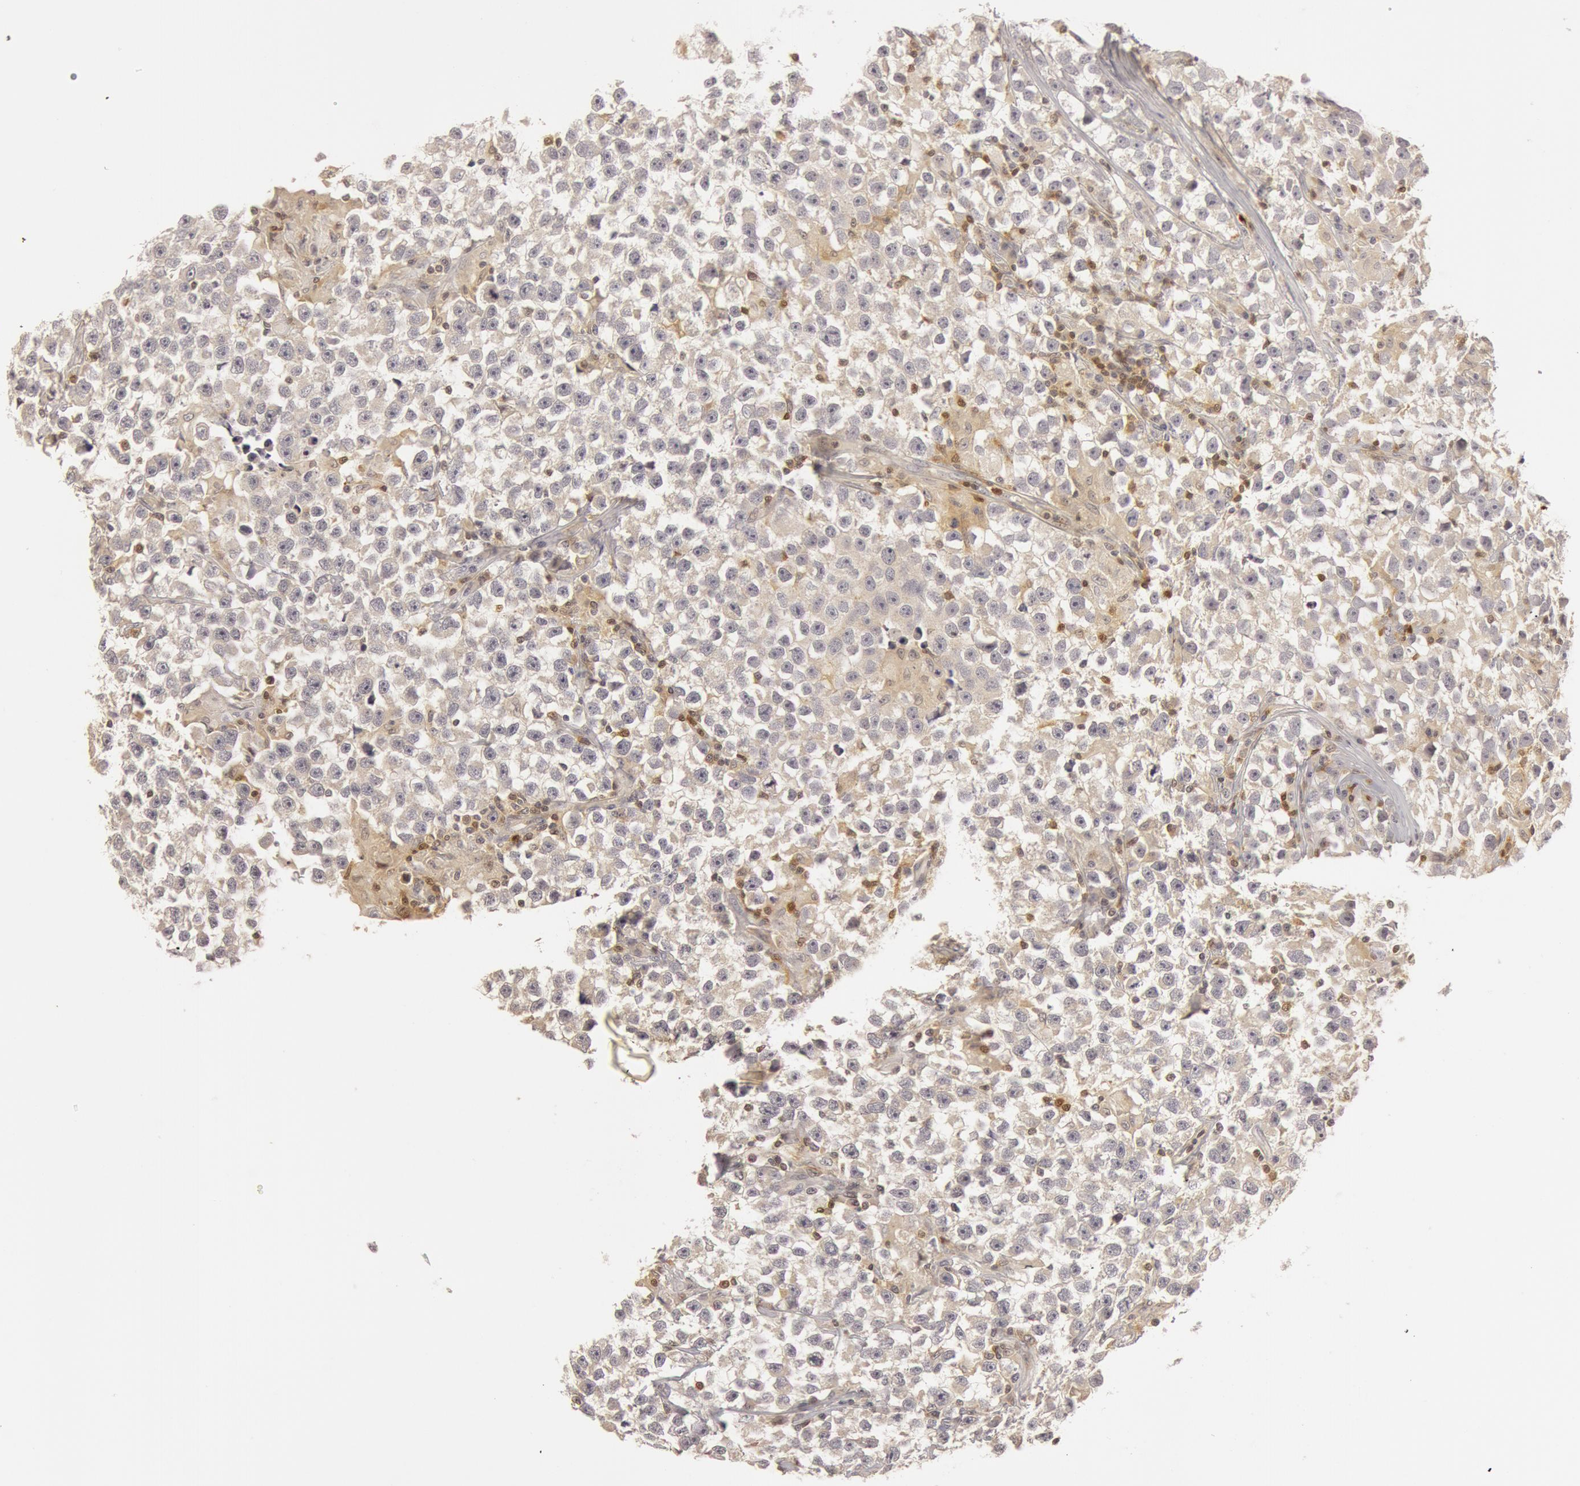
{"staining": {"intensity": "negative", "quantity": "none", "location": "none"}, "tissue": "testis cancer", "cell_type": "Tumor cells", "image_type": "cancer", "snomed": [{"axis": "morphology", "description": "Seminoma, NOS"}, {"axis": "topography", "description": "Testis"}], "caption": "An immunohistochemistry image of testis seminoma is shown. There is no staining in tumor cells of testis seminoma.", "gene": "OASL", "patient": {"sex": "male", "age": 33}}